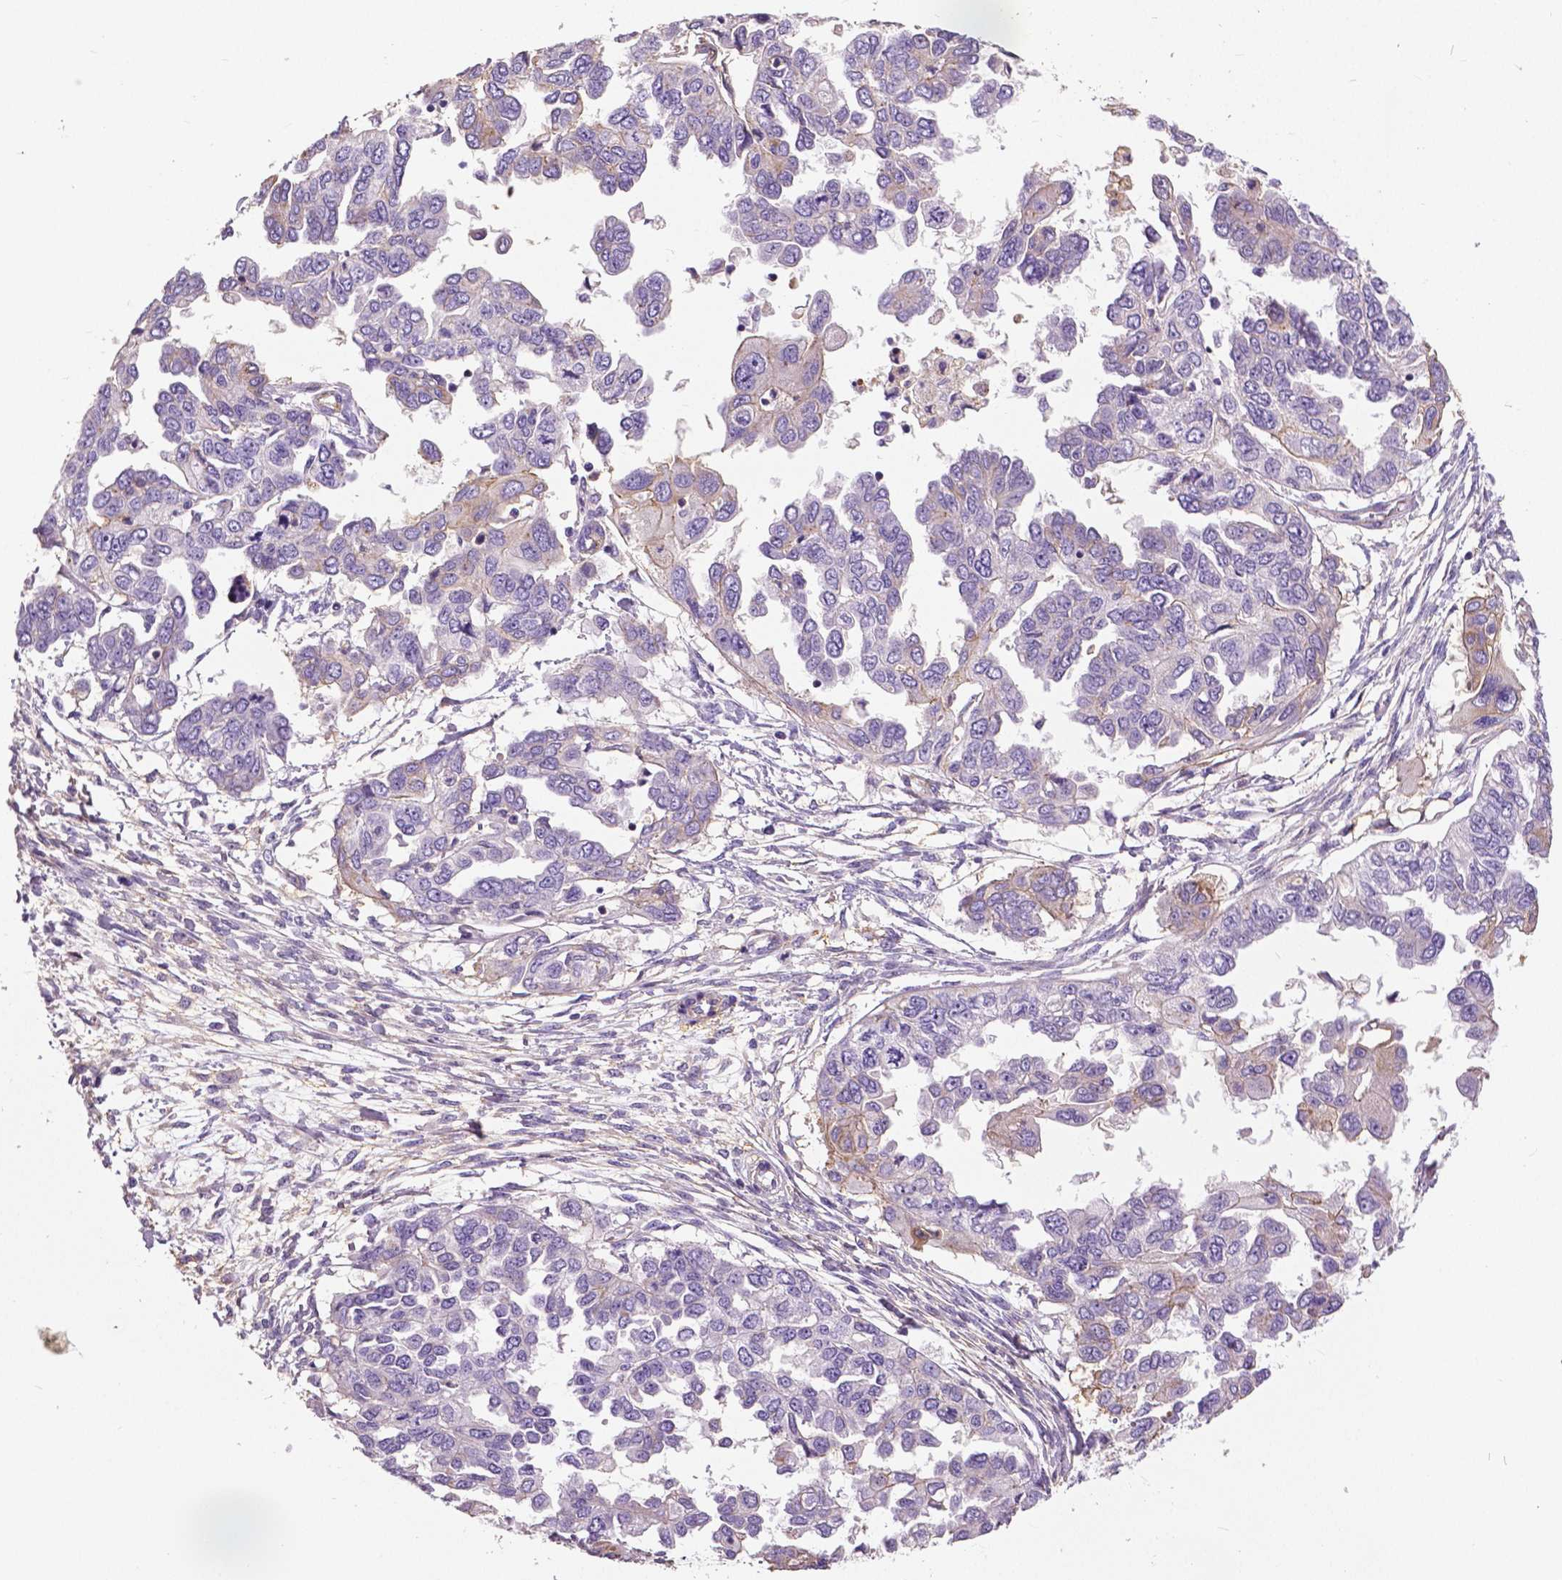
{"staining": {"intensity": "negative", "quantity": "none", "location": "none"}, "tissue": "ovarian cancer", "cell_type": "Tumor cells", "image_type": "cancer", "snomed": [{"axis": "morphology", "description": "Cystadenocarcinoma, serous, NOS"}, {"axis": "topography", "description": "Ovary"}], "caption": "Immunohistochemical staining of ovarian cancer reveals no significant expression in tumor cells.", "gene": "ANXA13", "patient": {"sex": "female", "age": 53}}